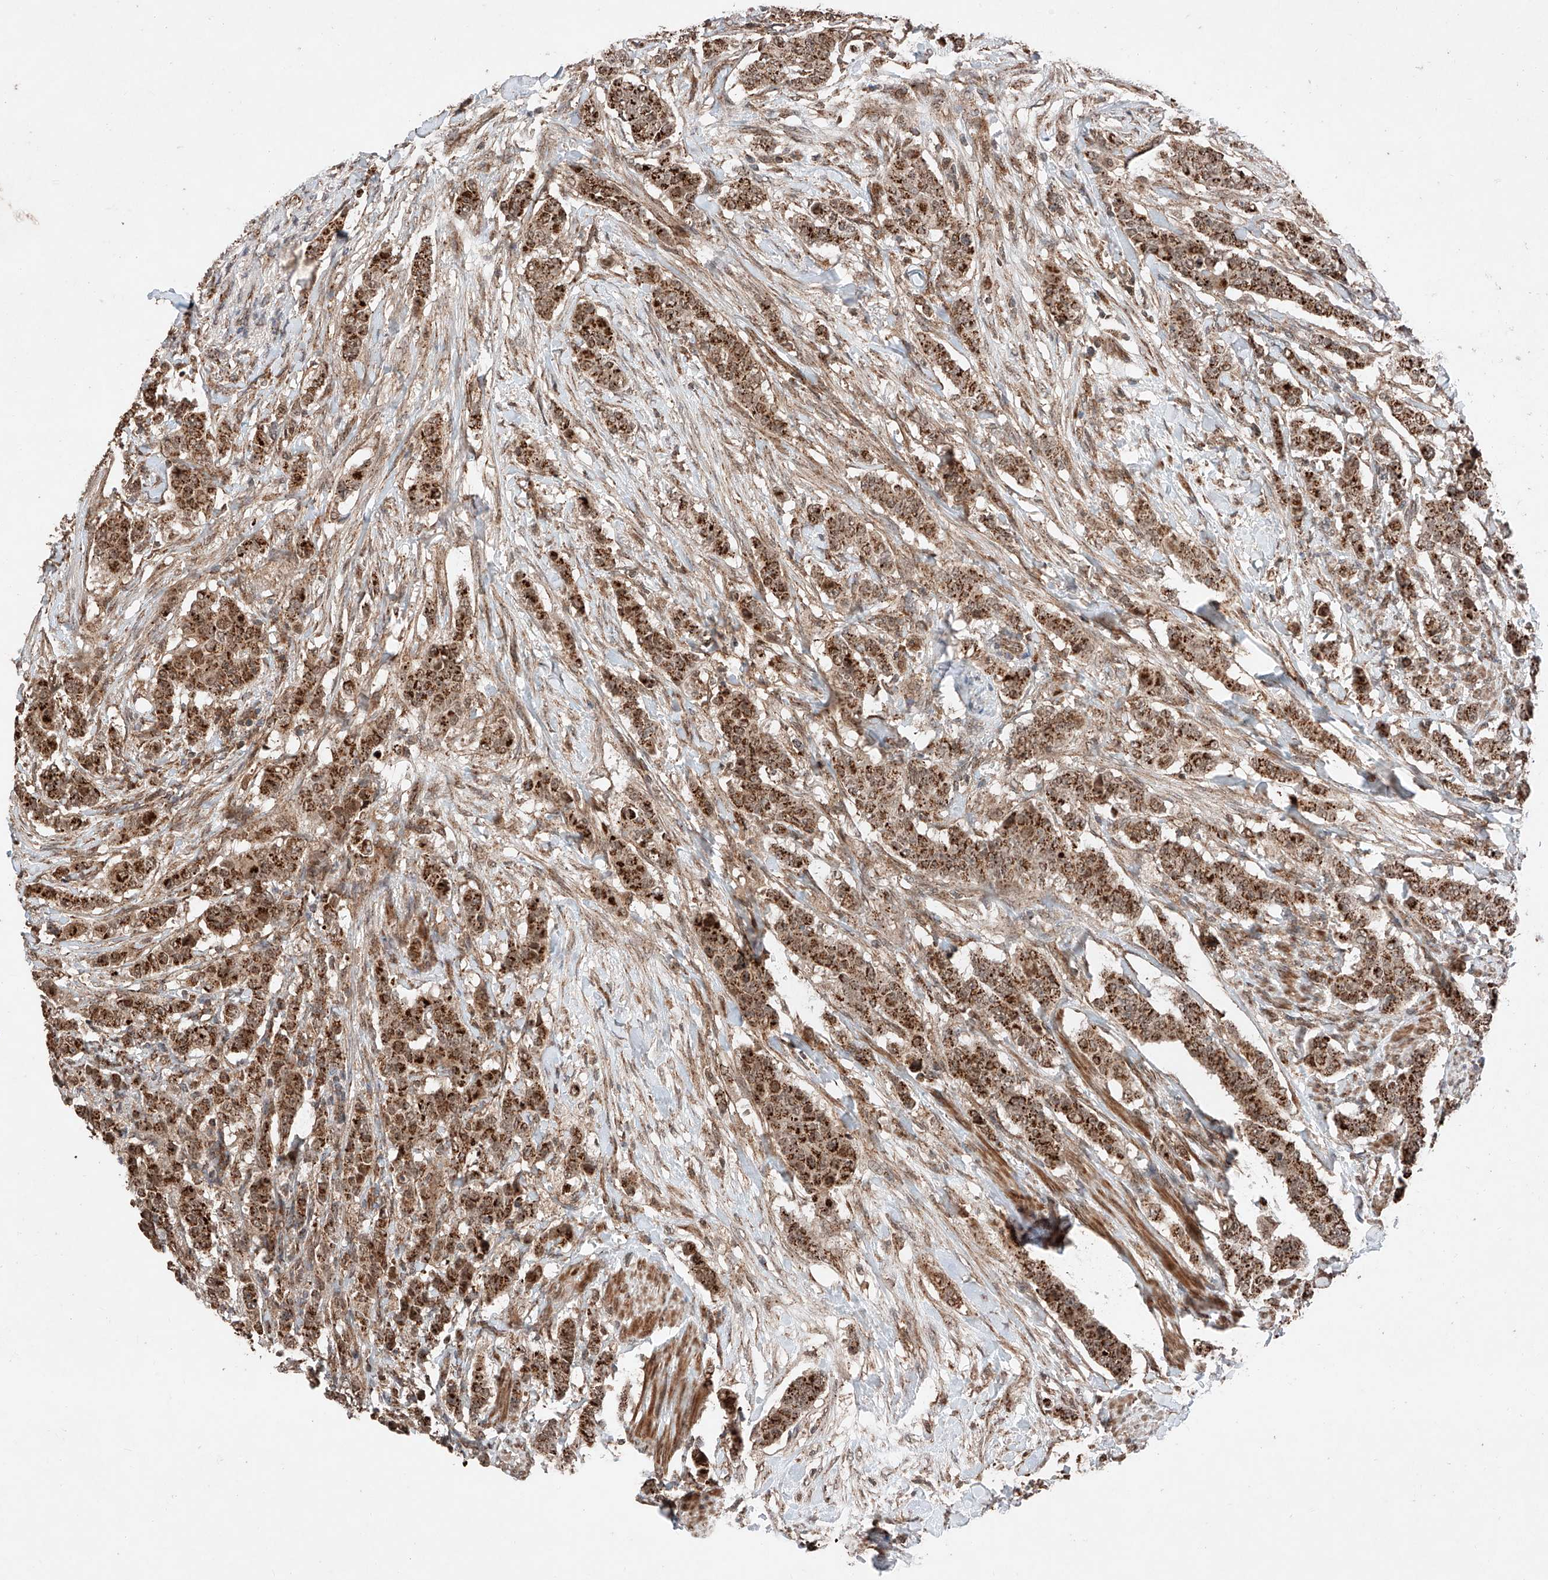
{"staining": {"intensity": "strong", "quantity": ">75%", "location": "cytoplasmic/membranous"}, "tissue": "breast cancer", "cell_type": "Tumor cells", "image_type": "cancer", "snomed": [{"axis": "morphology", "description": "Duct carcinoma"}, {"axis": "topography", "description": "Breast"}], "caption": "Immunohistochemical staining of human breast intraductal carcinoma reveals strong cytoplasmic/membranous protein expression in approximately >75% of tumor cells.", "gene": "ZSCAN29", "patient": {"sex": "female", "age": 40}}